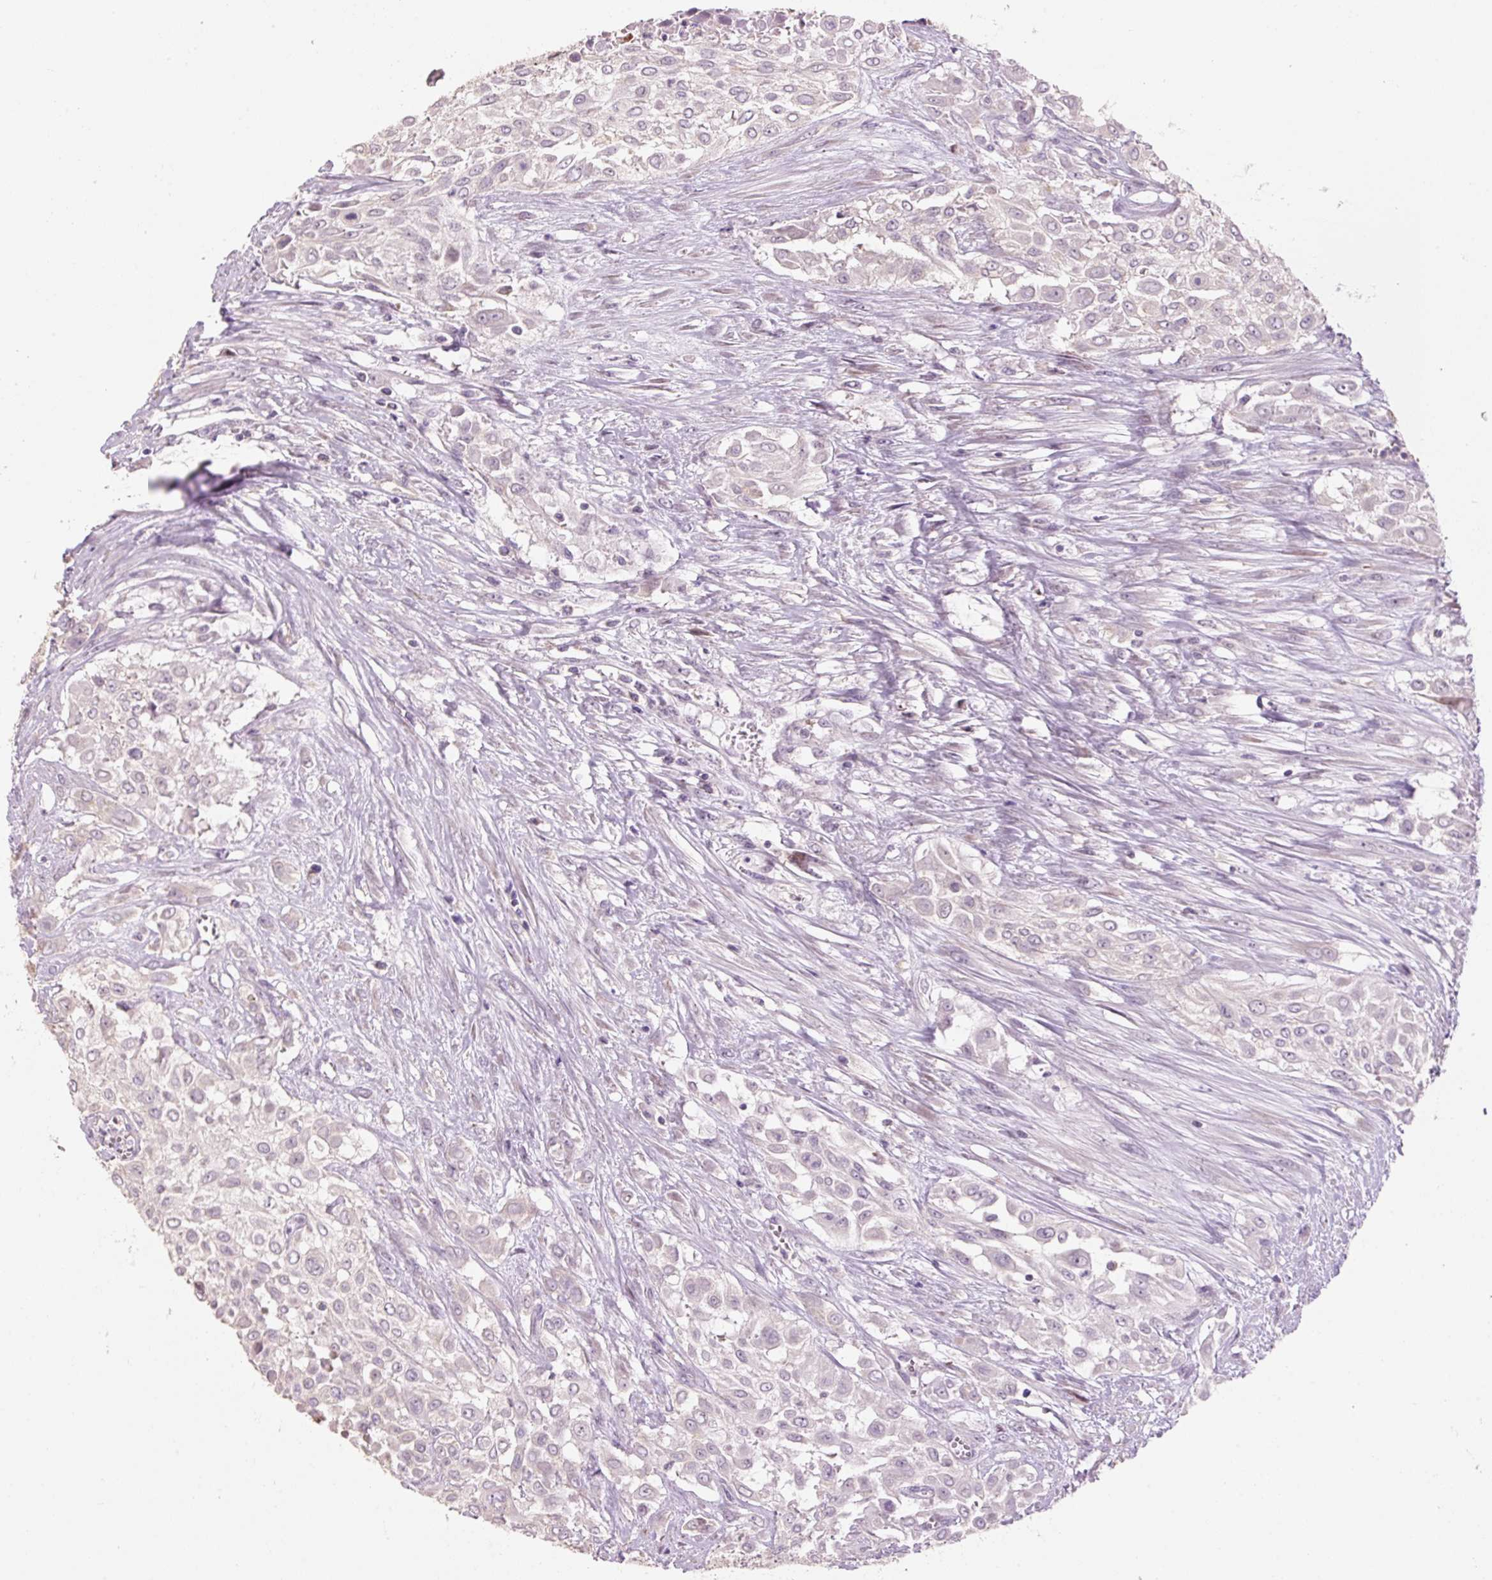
{"staining": {"intensity": "negative", "quantity": "none", "location": "none"}, "tissue": "urothelial cancer", "cell_type": "Tumor cells", "image_type": "cancer", "snomed": [{"axis": "morphology", "description": "Urothelial carcinoma, High grade"}, {"axis": "topography", "description": "Urinary bladder"}], "caption": "Histopathology image shows no protein expression in tumor cells of urothelial cancer tissue.", "gene": "HAX1", "patient": {"sex": "male", "age": 57}}